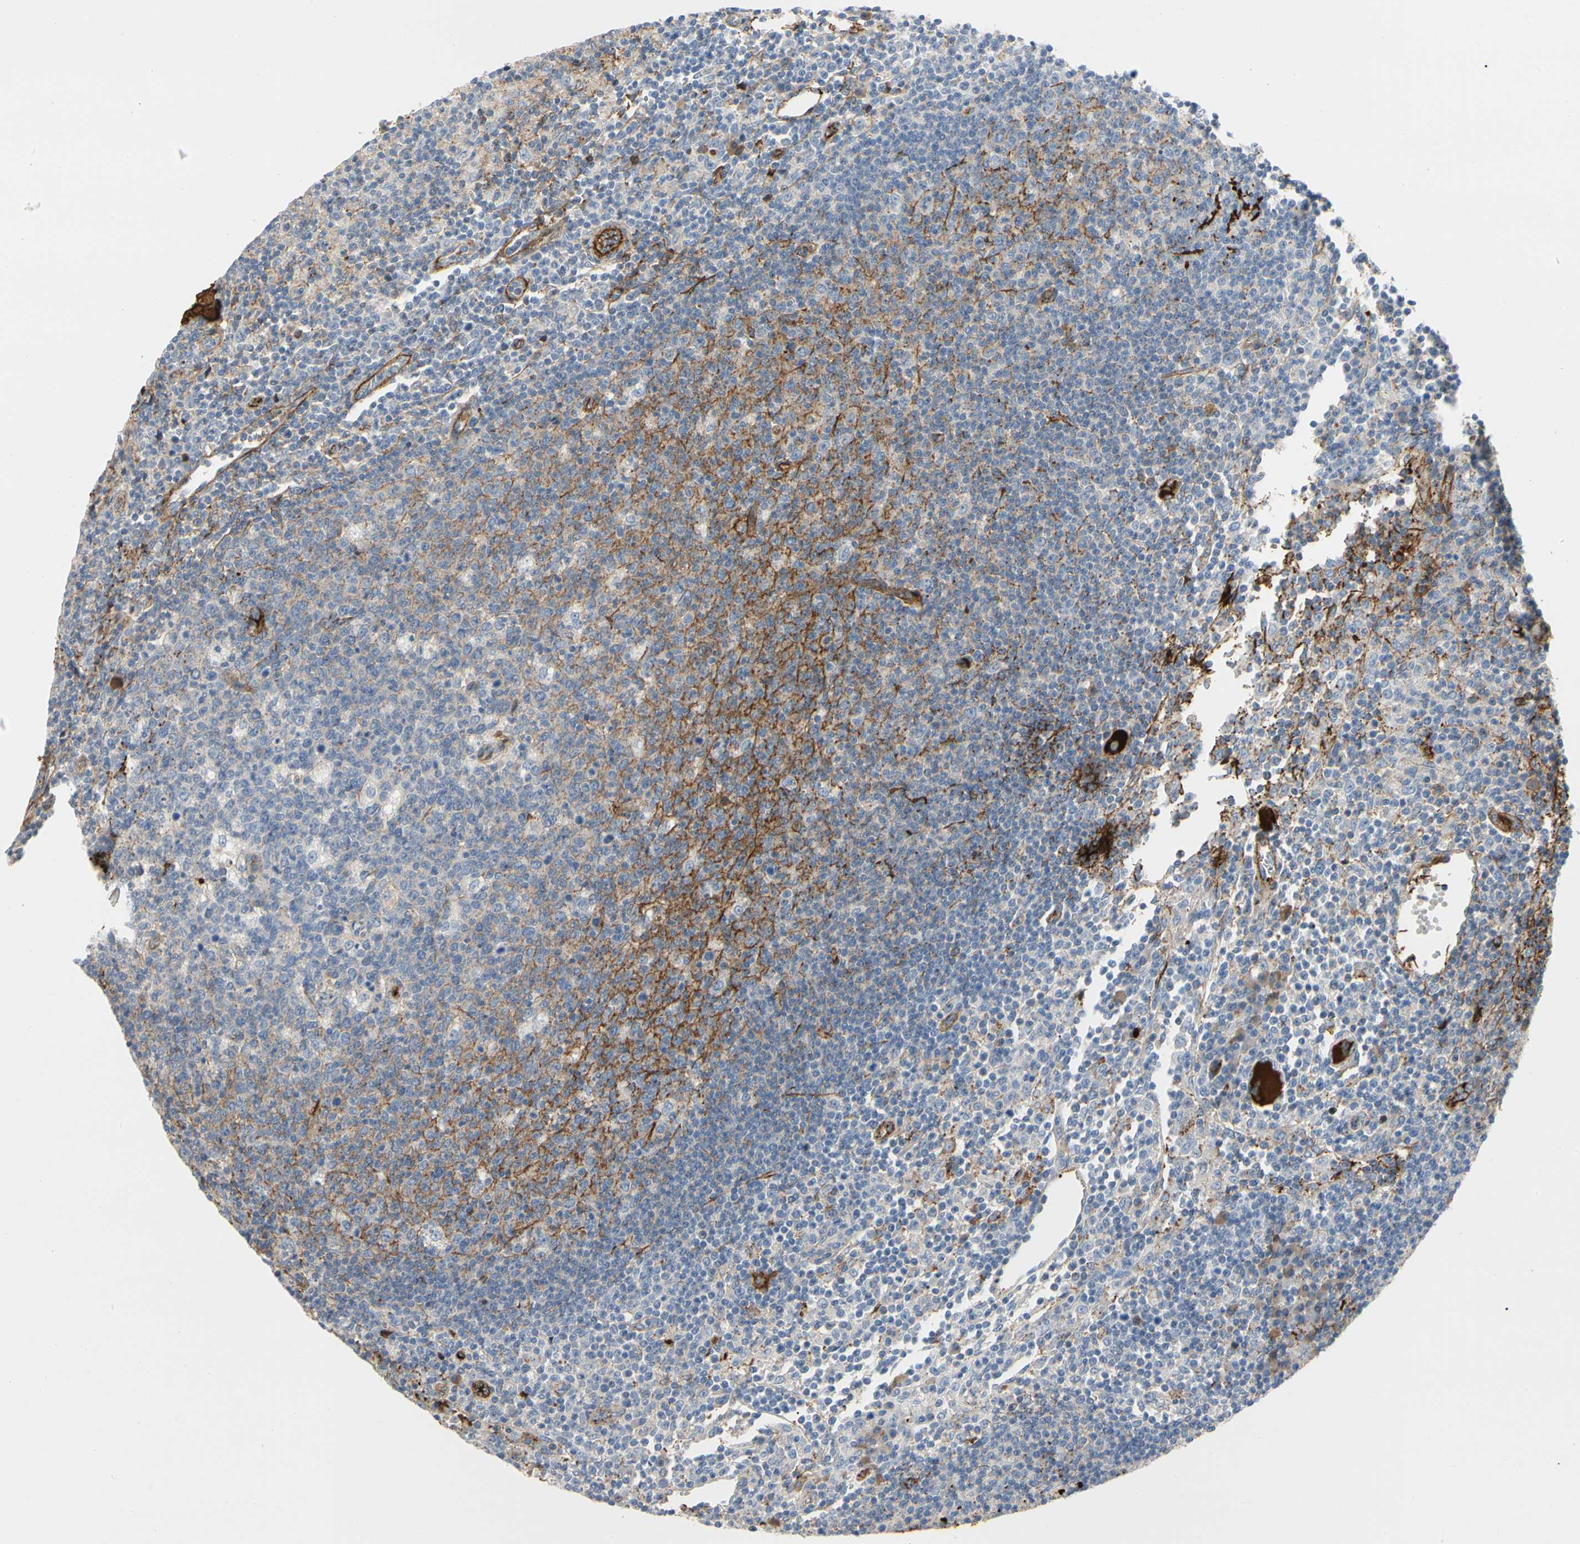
{"staining": {"intensity": "negative", "quantity": "none", "location": "none"}, "tissue": "lymph node", "cell_type": "Germinal center cells", "image_type": "normal", "snomed": [{"axis": "morphology", "description": "Normal tissue, NOS"}, {"axis": "morphology", "description": "Inflammation, NOS"}, {"axis": "topography", "description": "Lymph node"}], "caption": "Immunohistochemical staining of unremarkable human lymph node reveals no significant expression in germinal center cells. (Brightfield microscopy of DAB (3,3'-diaminobenzidine) IHC at high magnification).", "gene": "FGB", "patient": {"sex": "male", "age": 55}}